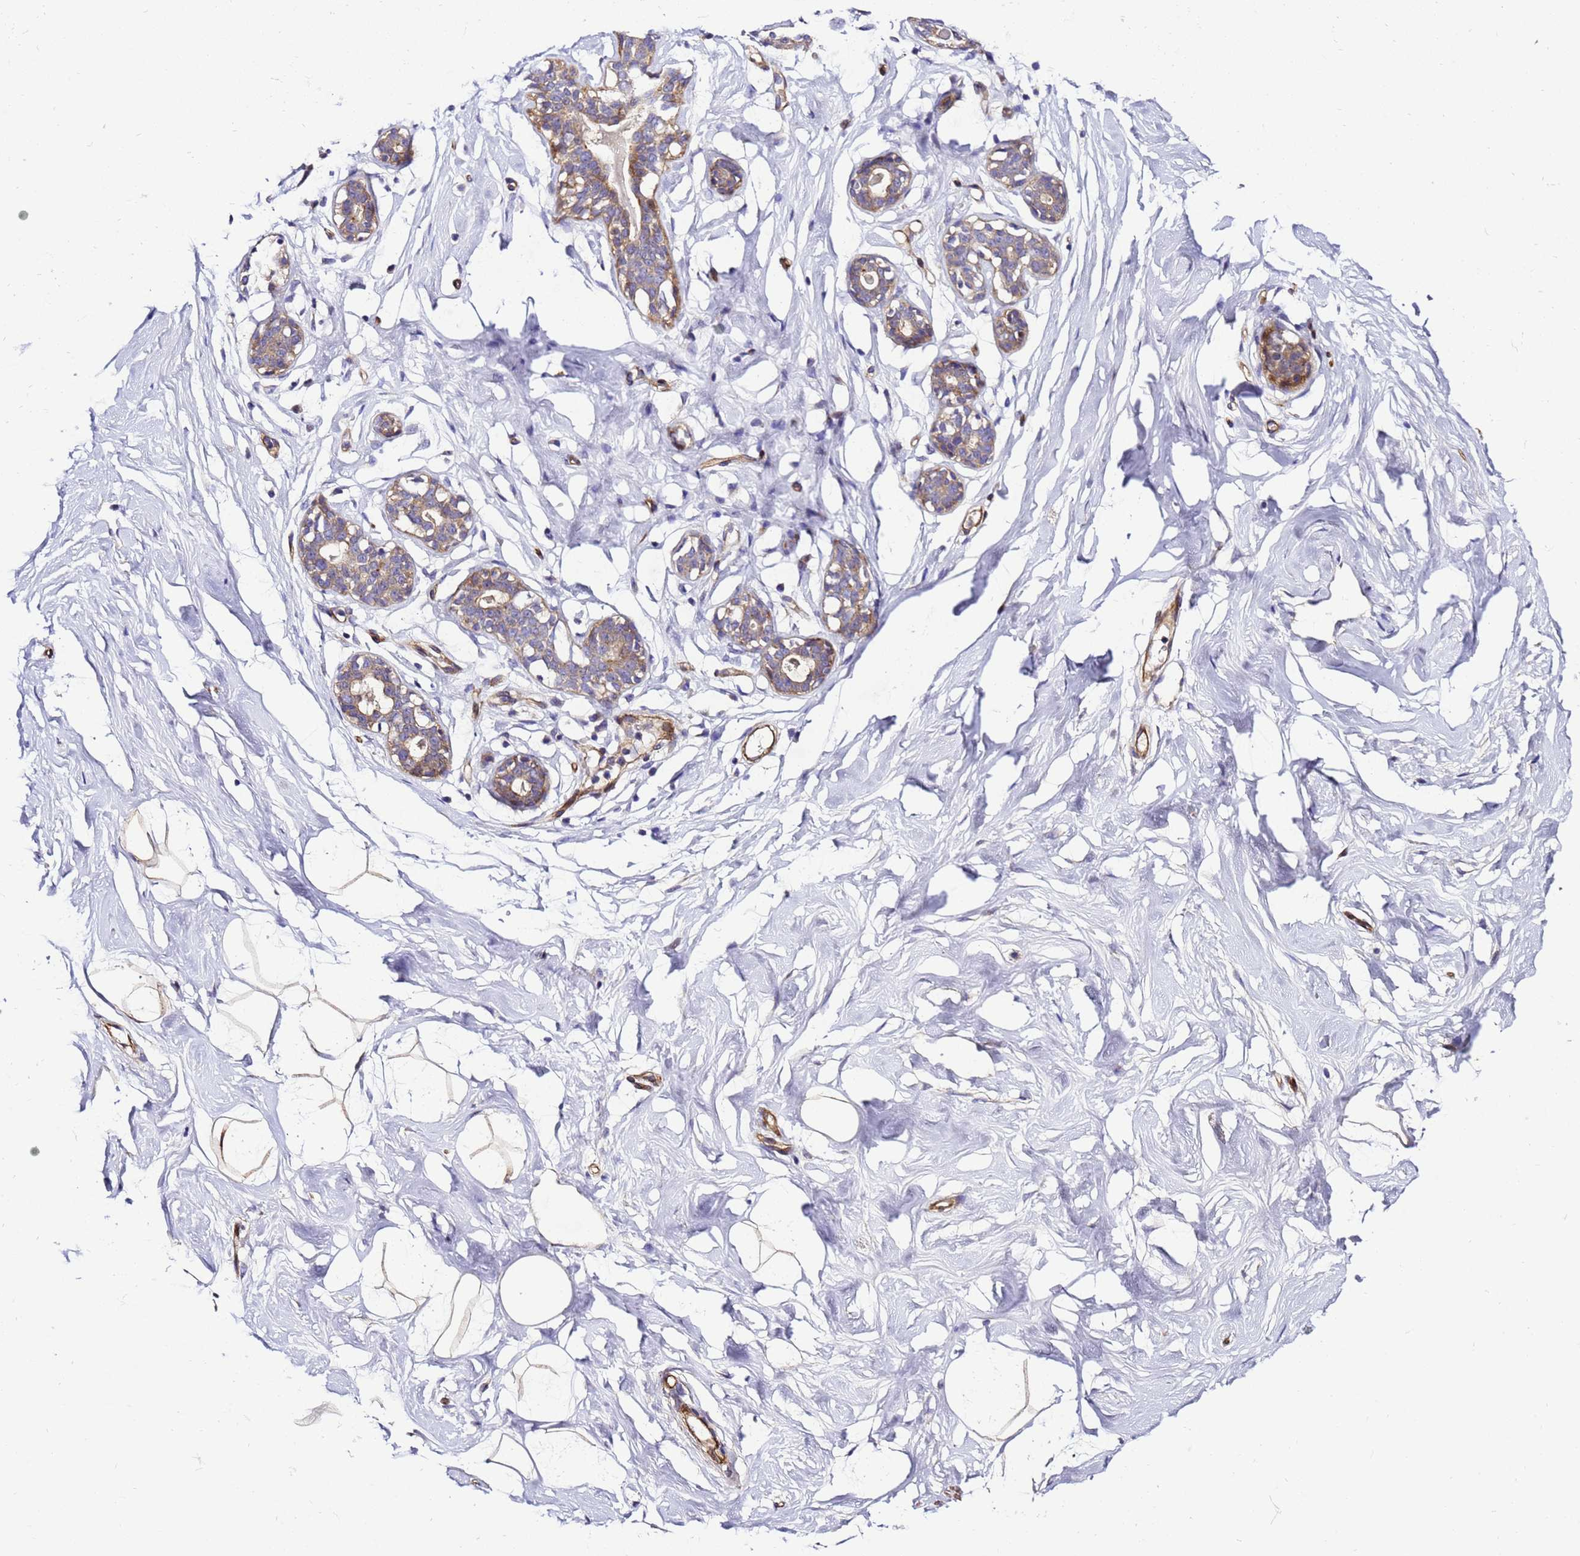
{"staining": {"intensity": "negative", "quantity": "none", "location": "none"}, "tissue": "breast", "cell_type": "Adipocytes", "image_type": "normal", "snomed": [{"axis": "morphology", "description": "Normal tissue, NOS"}, {"axis": "morphology", "description": "Adenoma, NOS"}, {"axis": "topography", "description": "Breast"}], "caption": "This is an IHC micrograph of benign breast. There is no expression in adipocytes.", "gene": "ZNF417", "patient": {"sex": "female", "age": 23}}